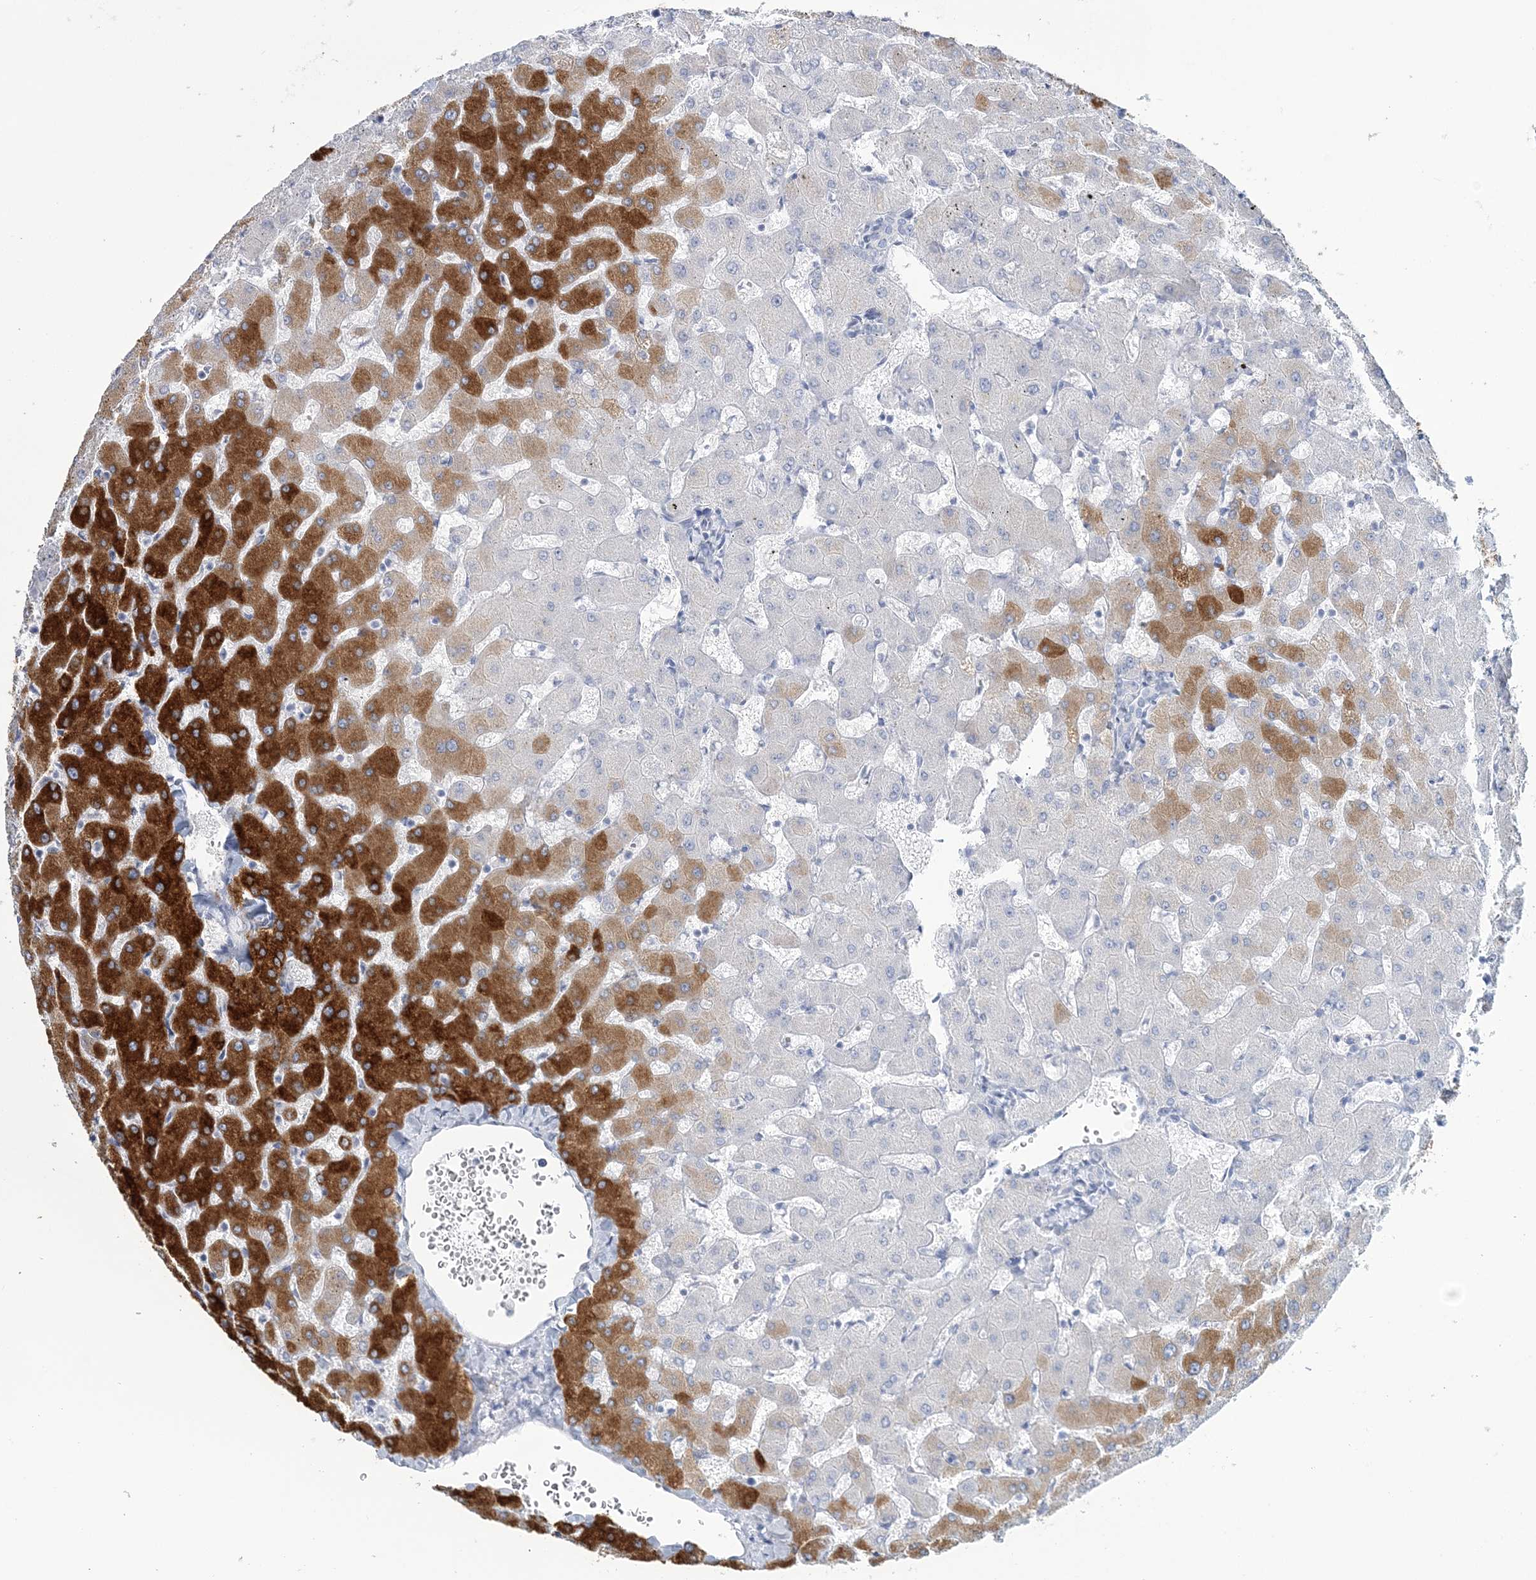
{"staining": {"intensity": "negative", "quantity": "none", "location": "none"}, "tissue": "liver", "cell_type": "Cholangiocytes", "image_type": "normal", "snomed": [{"axis": "morphology", "description": "Normal tissue, NOS"}, {"axis": "topography", "description": "Liver"}], "caption": "An image of human liver is negative for staining in cholangiocytes. (DAB (3,3'-diaminobenzidine) IHC with hematoxylin counter stain).", "gene": "CYP3A4", "patient": {"sex": "female", "age": 63}}